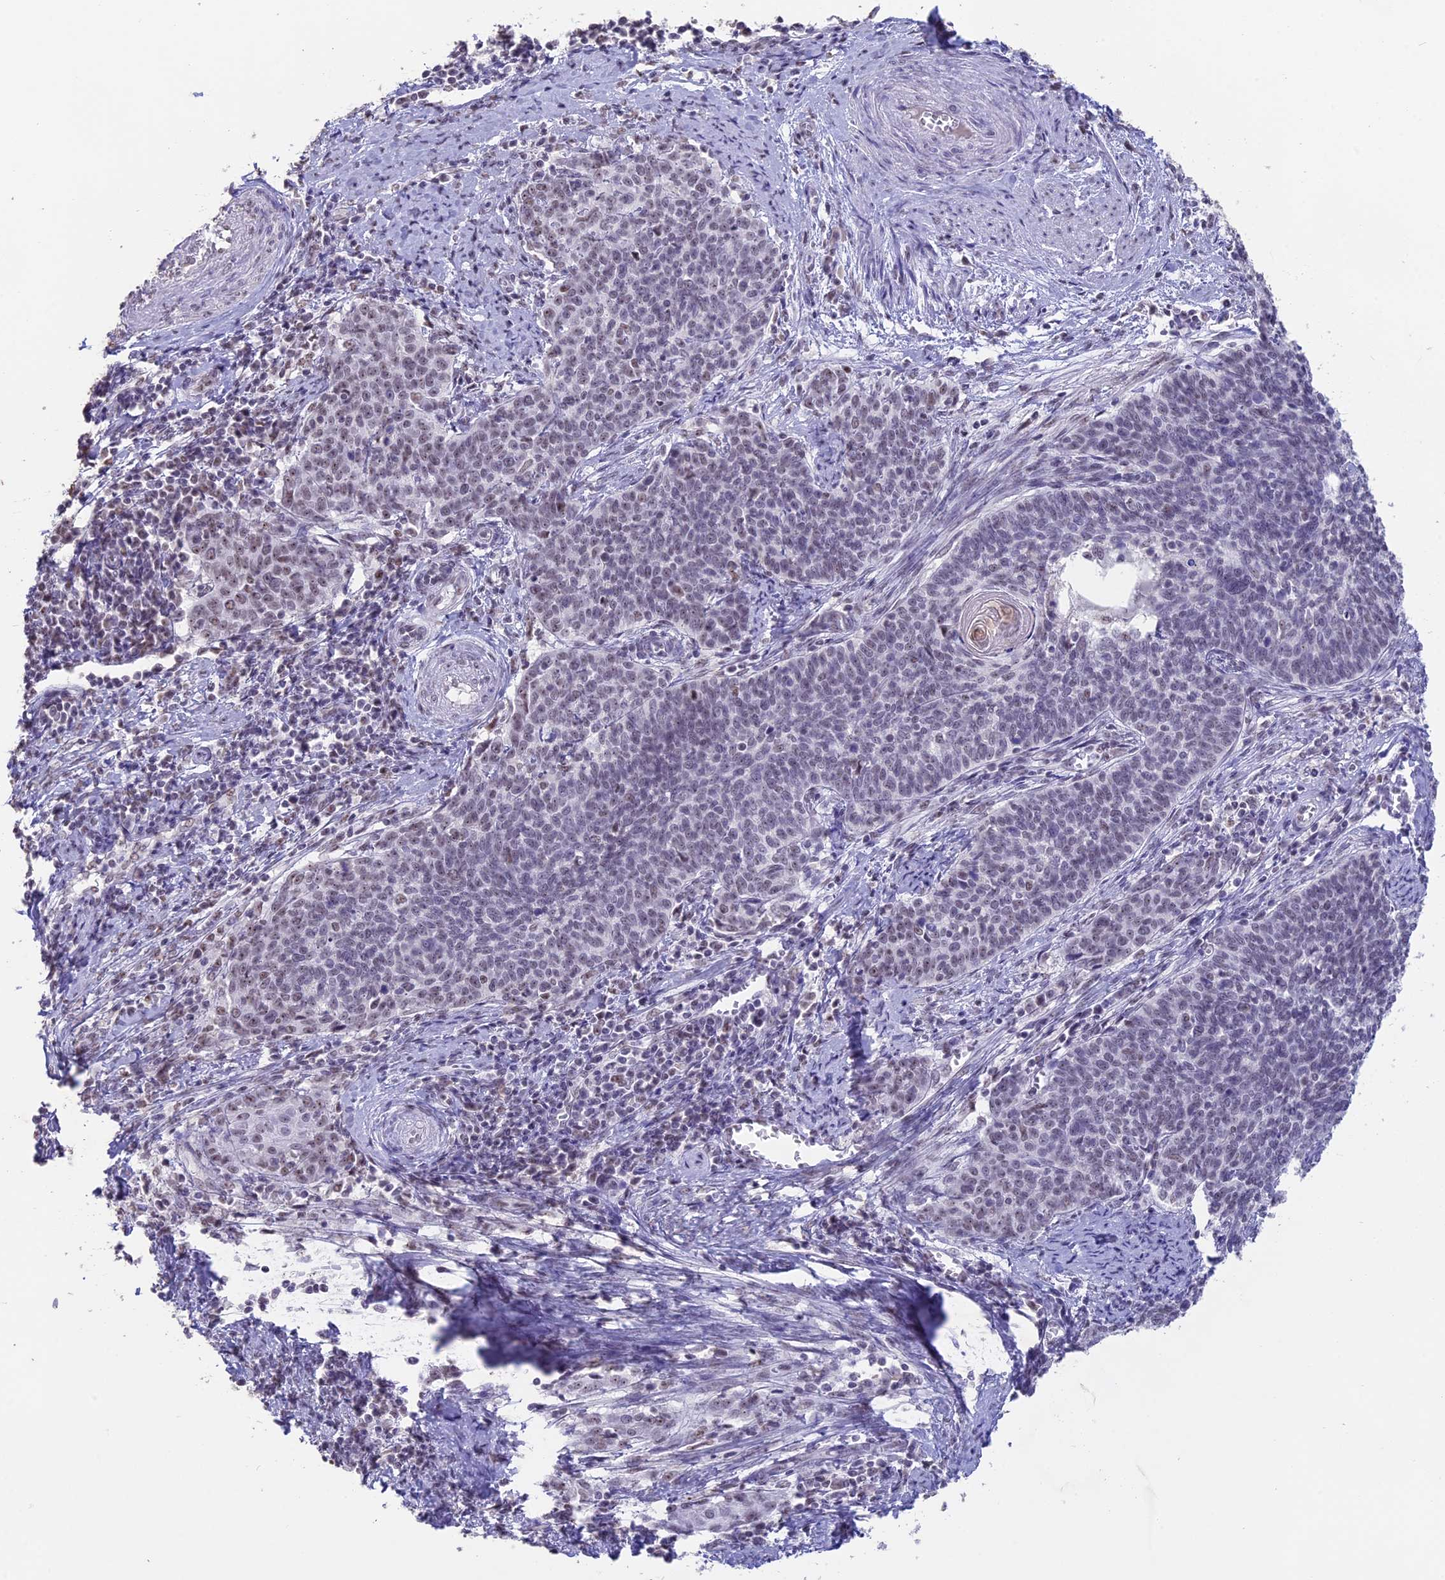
{"staining": {"intensity": "weak", "quantity": "<25%", "location": "nuclear"}, "tissue": "cervical cancer", "cell_type": "Tumor cells", "image_type": "cancer", "snomed": [{"axis": "morphology", "description": "Squamous cell carcinoma, NOS"}, {"axis": "topography", "description": "Cervix"}], "caption": "Tumor cells are negative for protein expression in human squamous cell carcinoma (cervical). (Brightfield microscopy of DAB (3,3'-diaminobenzidine) immunohistochemistry at high magnification).", "gene": "SETD2", "patient": {"sex": "female", "age": 39}}